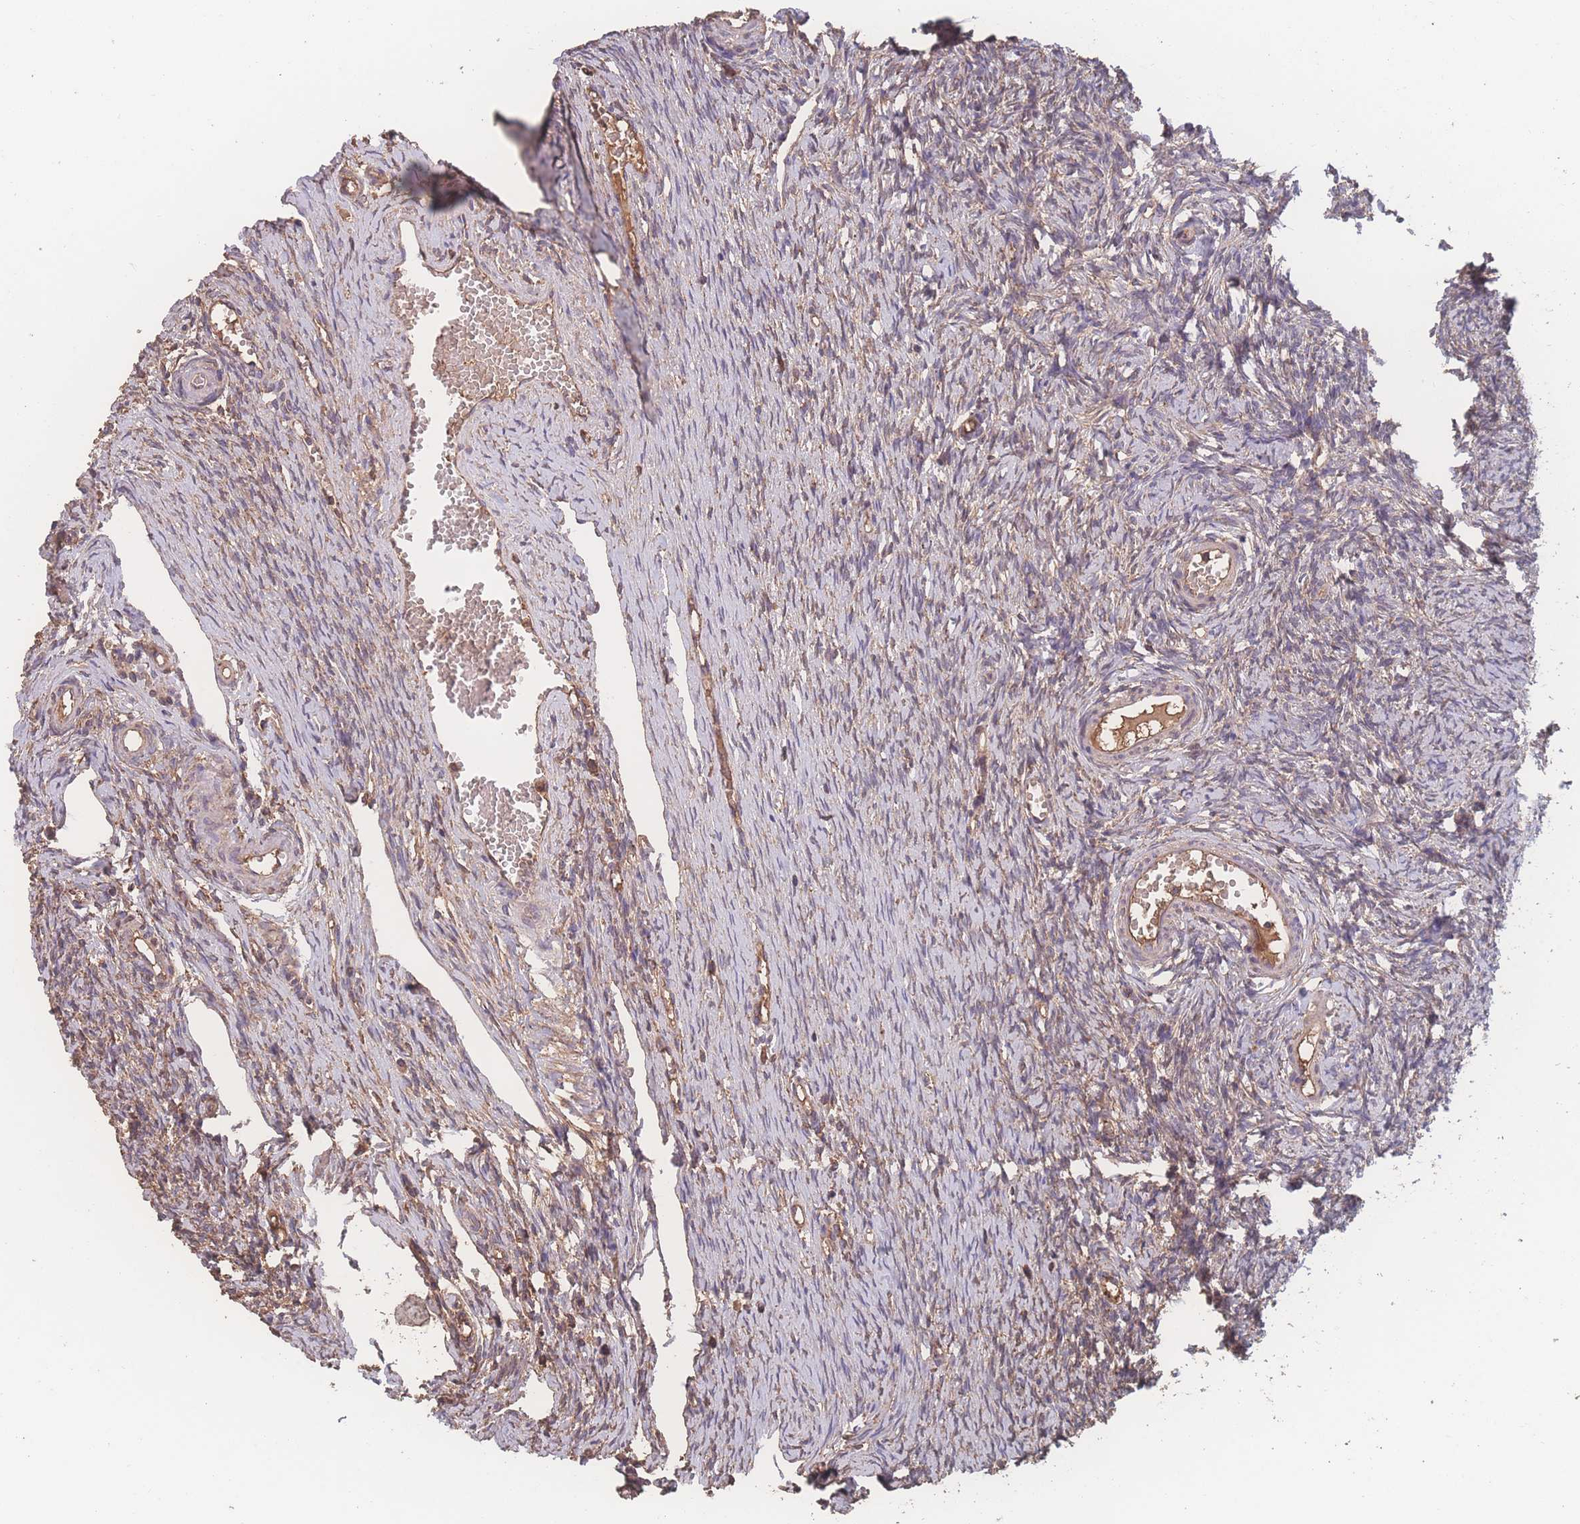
{"staining": {"intensity": "moderate", "quantity": ">75%", "location": "cytoplasmic/membranous"}, "tissue": "ovary", "cell_type": "Follicle cells", "image_type": "normal", "snomed": [{"axis": "morphology", "description": "Normal tissue, NOS"}, {"axis": "topography", "description": "Ovary"}], "caption": "DAB immunohistochemical staining of benign ovary demonstrates moderate cytoplasmic/membranous protein positivity in approximately >75% of follicle cells.", "gene": "ATXN10", "patient": {"sex": "female", "age": 51}}